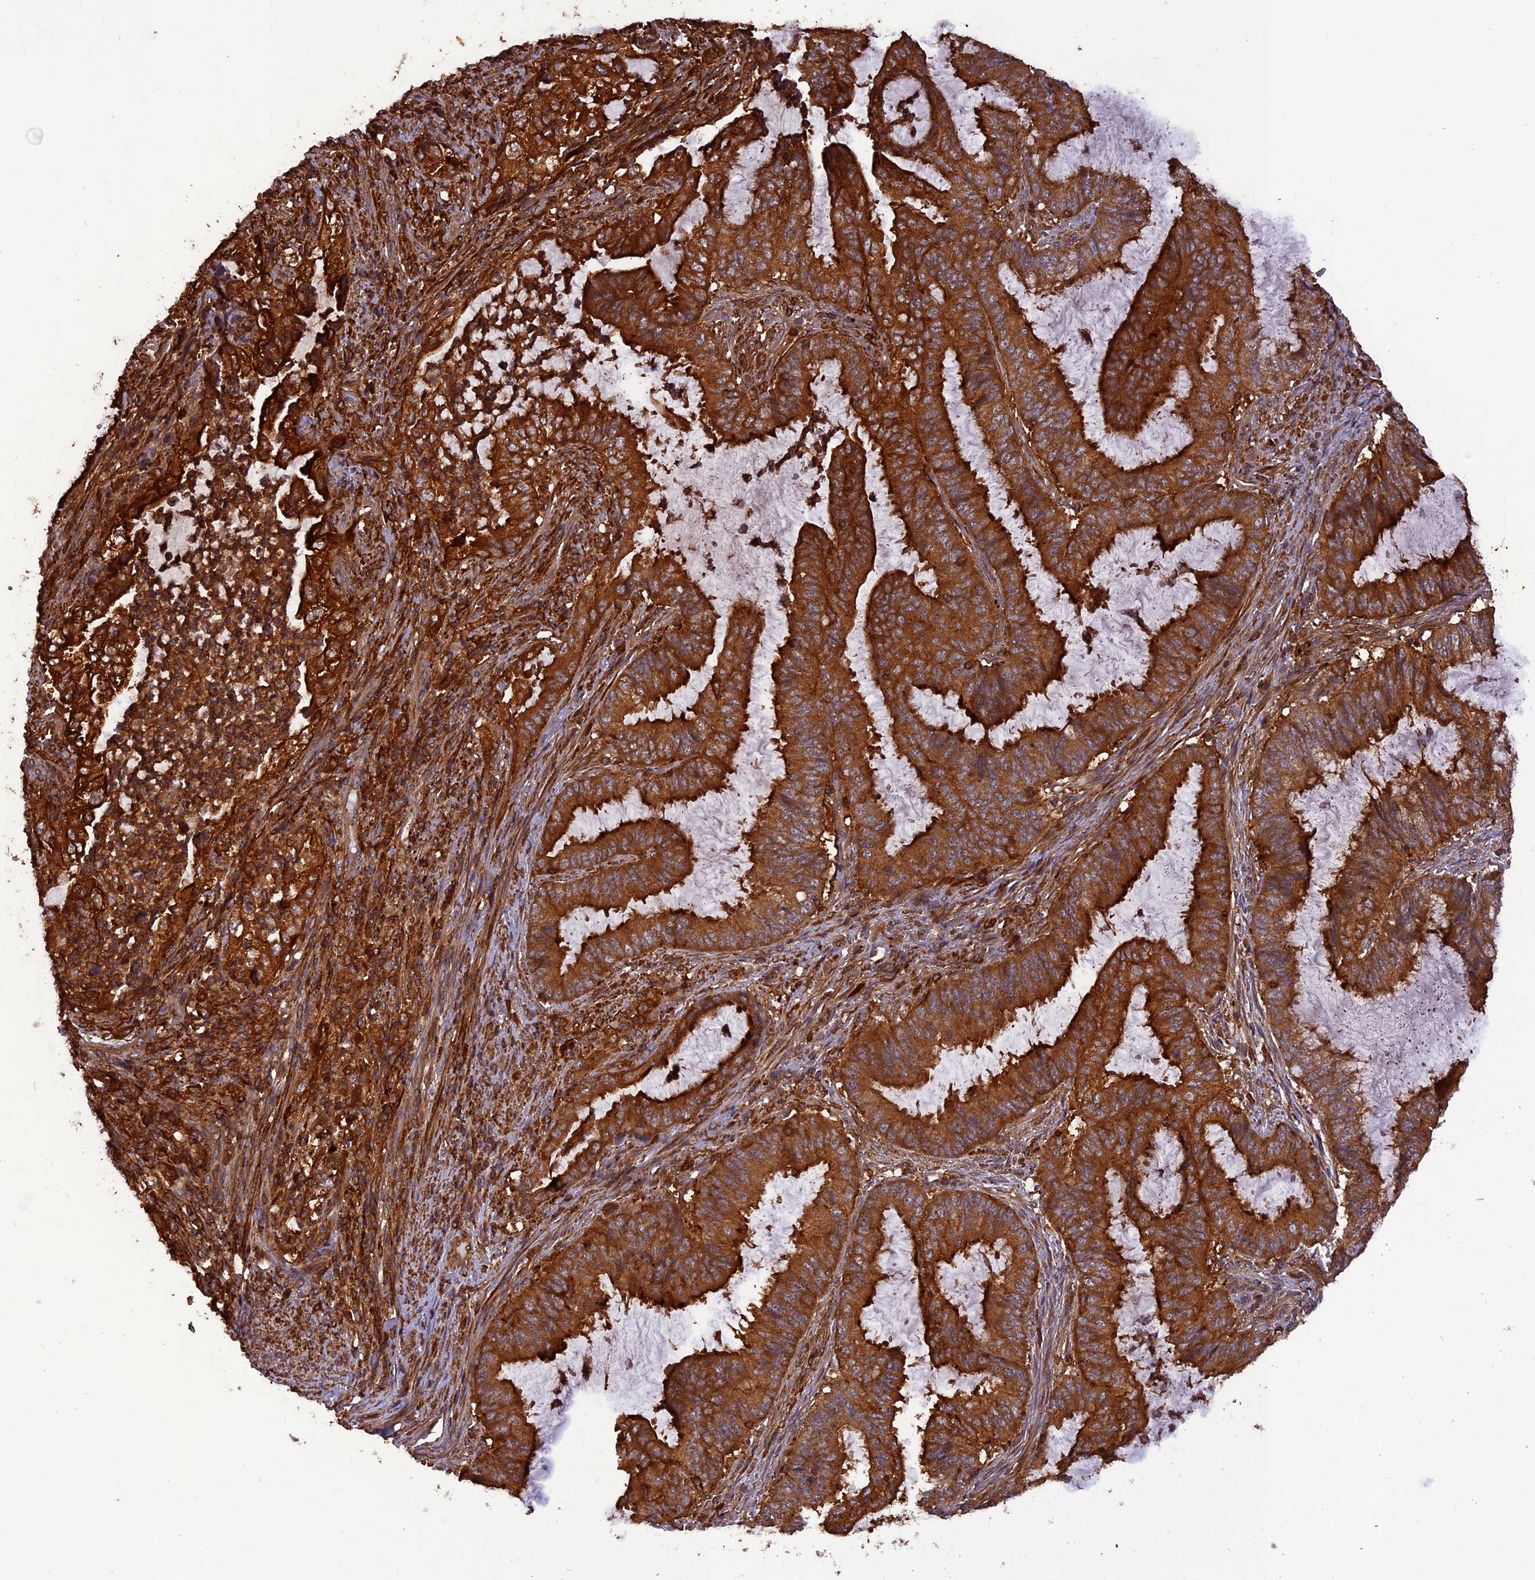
{"staining": {"intensity": "strong", "quantity": ">75%", "location": "cytoplasmic/membranous"}, "tissue": "endometrial cancer", "cell_type": "Tumor cells", "image_type": "cancer", "snomed": [{"axis": "morphology", "description": "Adenocarcinoma, NOS"}, {"axis": "topography", "description": "Endometrium"}], "caption": "Tumor cells display high levels of strong cytoplasmic/membranous expression in about >75% of cells in adenocarcinoma (endometrial).", "gene": "STOML1", "patient": {"sex": "female", "age": 51}}